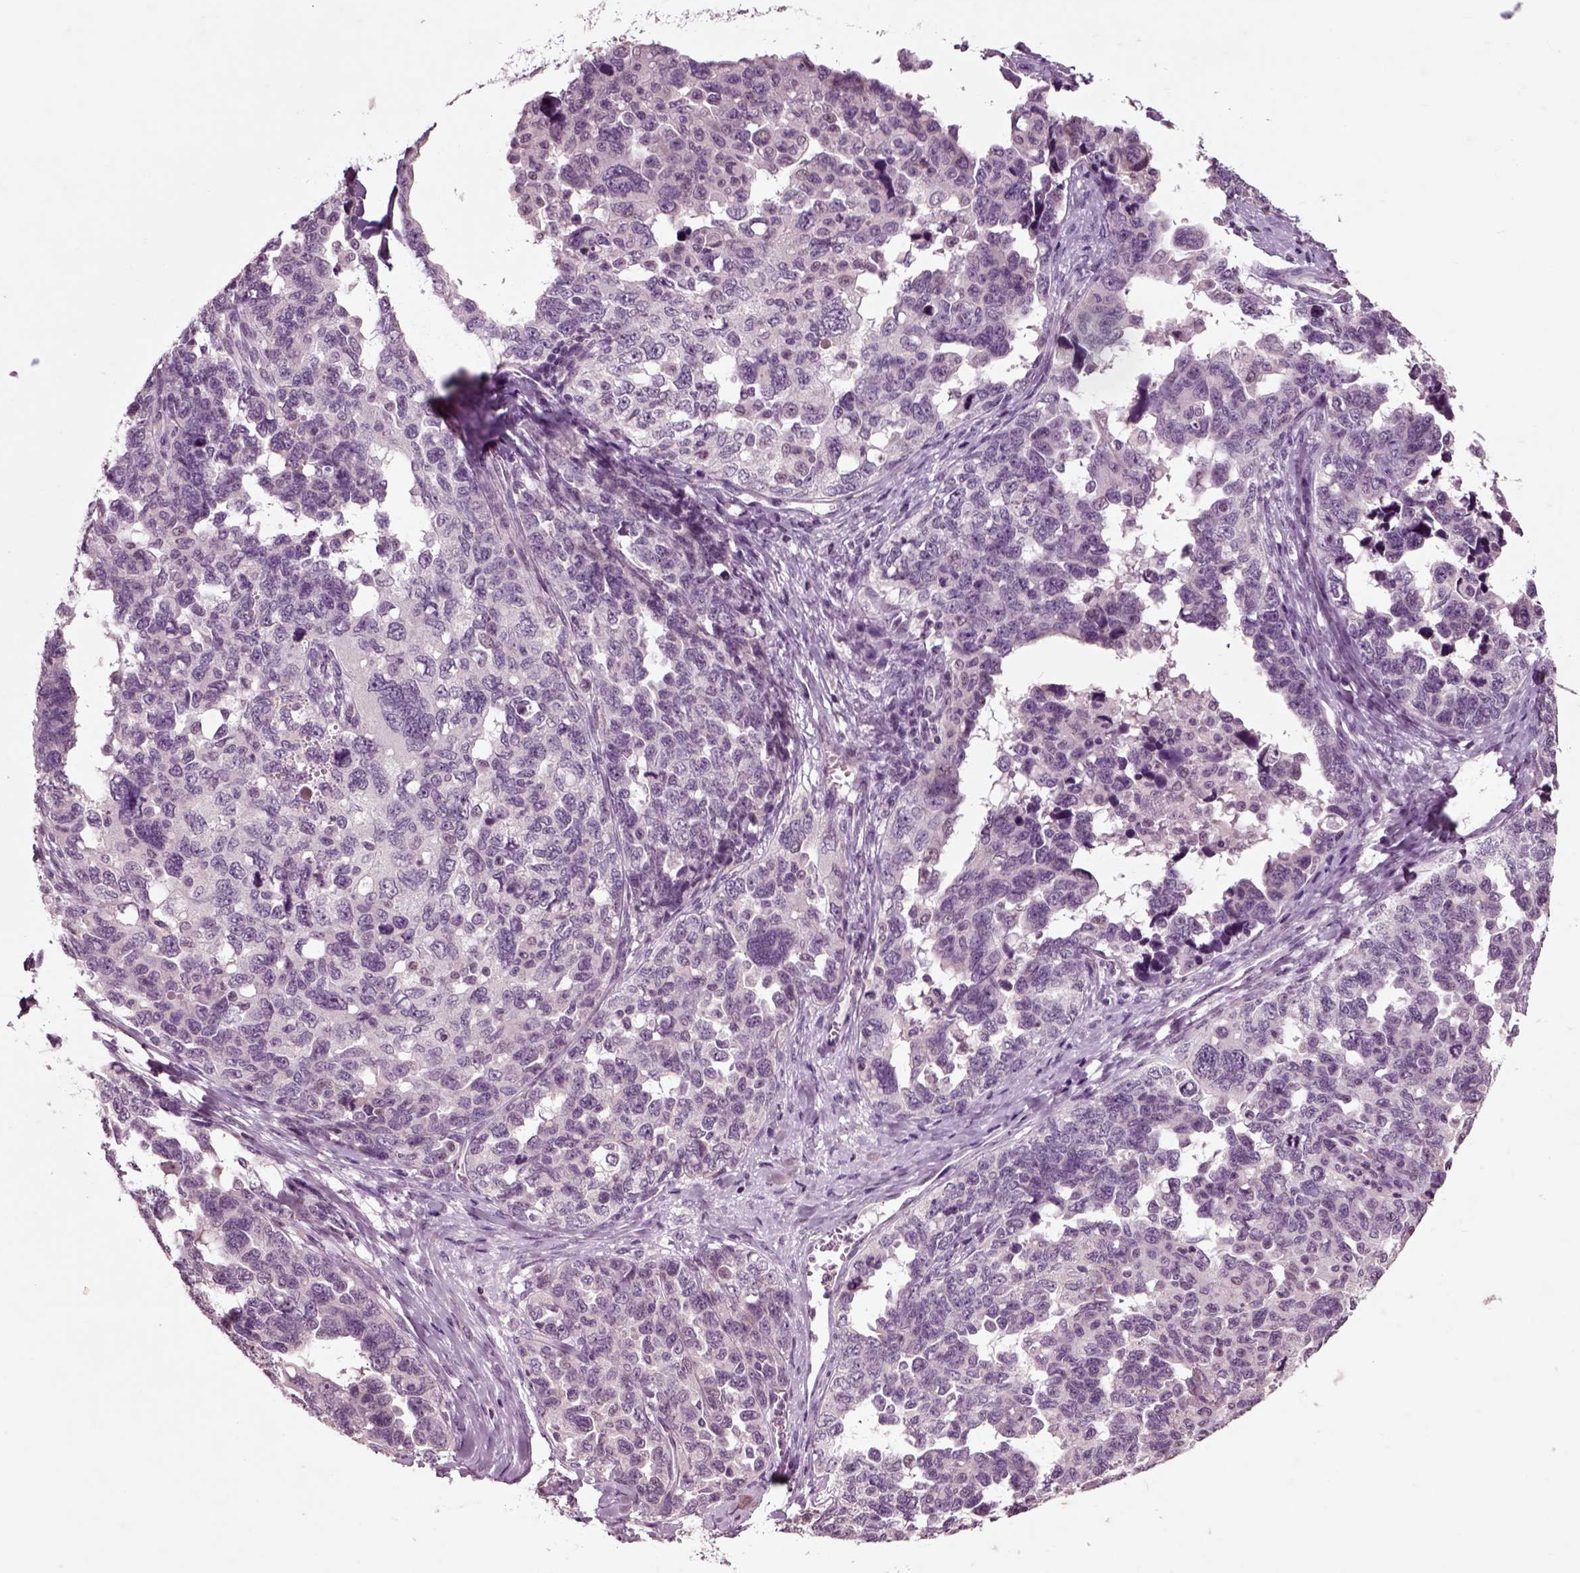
{"staining": {"intensity": "negative", "quantity": "none", "location": "none"}, "tissue": "ovarian cancer", "cell_type": "Tumor cells", "image_type": "cancer", "snomed": [{"axis": "morphology", "description": "Cystadenocarcinoma, serous, NOS"}, {"axis": "topography", "description": "Ovary"}], "caption": "Immunohistochemistry (IHC) photomicrograph of human serous cystadenocarcinoma (ovarian) stained for a protein (brown), which exhibits no positivity in tumor cells.", "gene": "CHGB", "patient": {"sex": "female", "age": 69}}